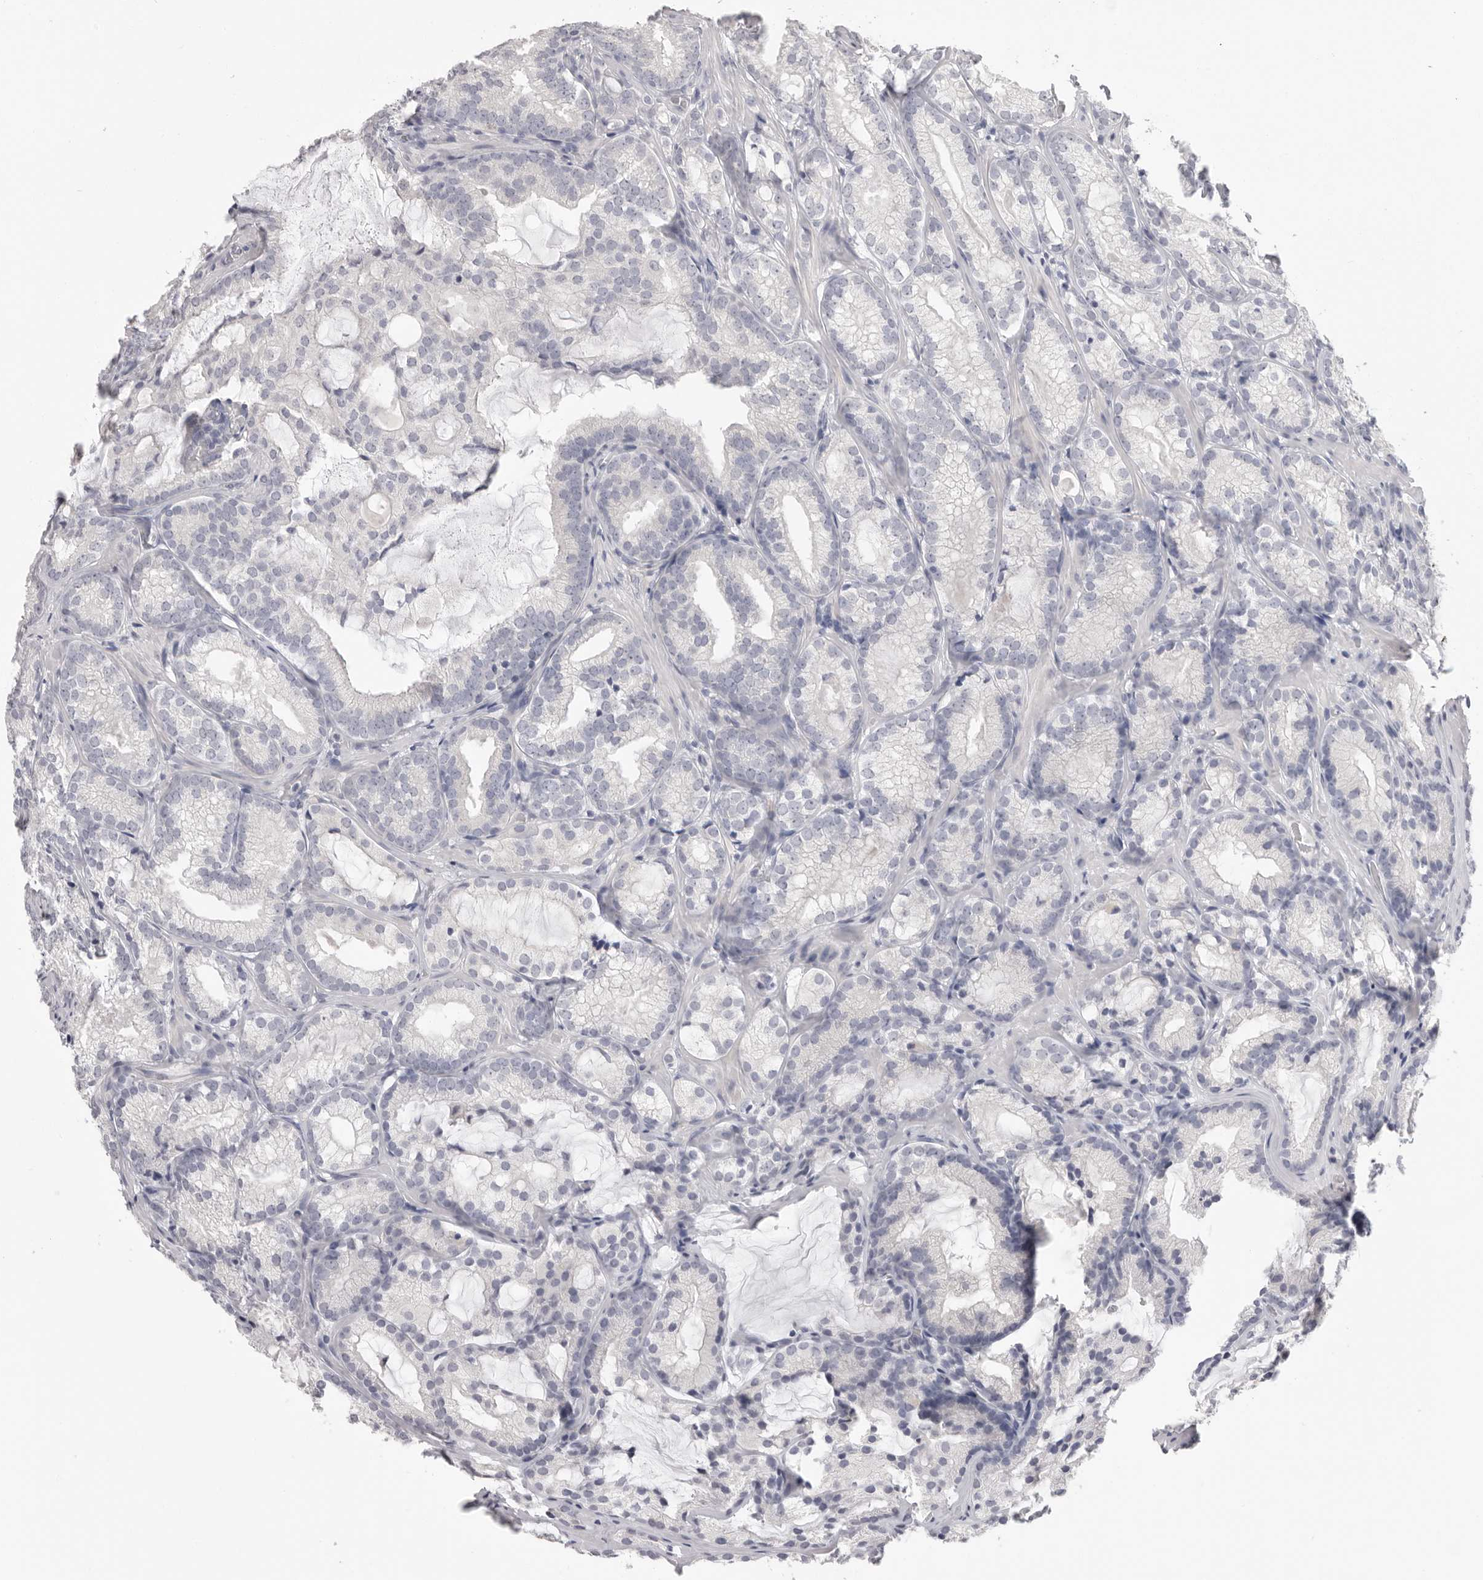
{"staining": {"intensity": "negative", "quantity": "none", "location": "none"}, "tissue": "prostate cancer", "cell_type": "Tumor cells", "image_type": "cancer", "snomed": [{"axis": "morphology", "description": "Adenocarcinoma, Low grade"}, {"axis": "topography", "description": "Prostate"}], "caption": "Histopathology image shows no significant protein expression in tumor cells of low-grade adenocarcinoma (prostate). (Immunohistochemistry (ihc), brightfield microscopy, high magnification).", "gene": "XIRP1", "patient": {"sex": "male", "age": 72}}